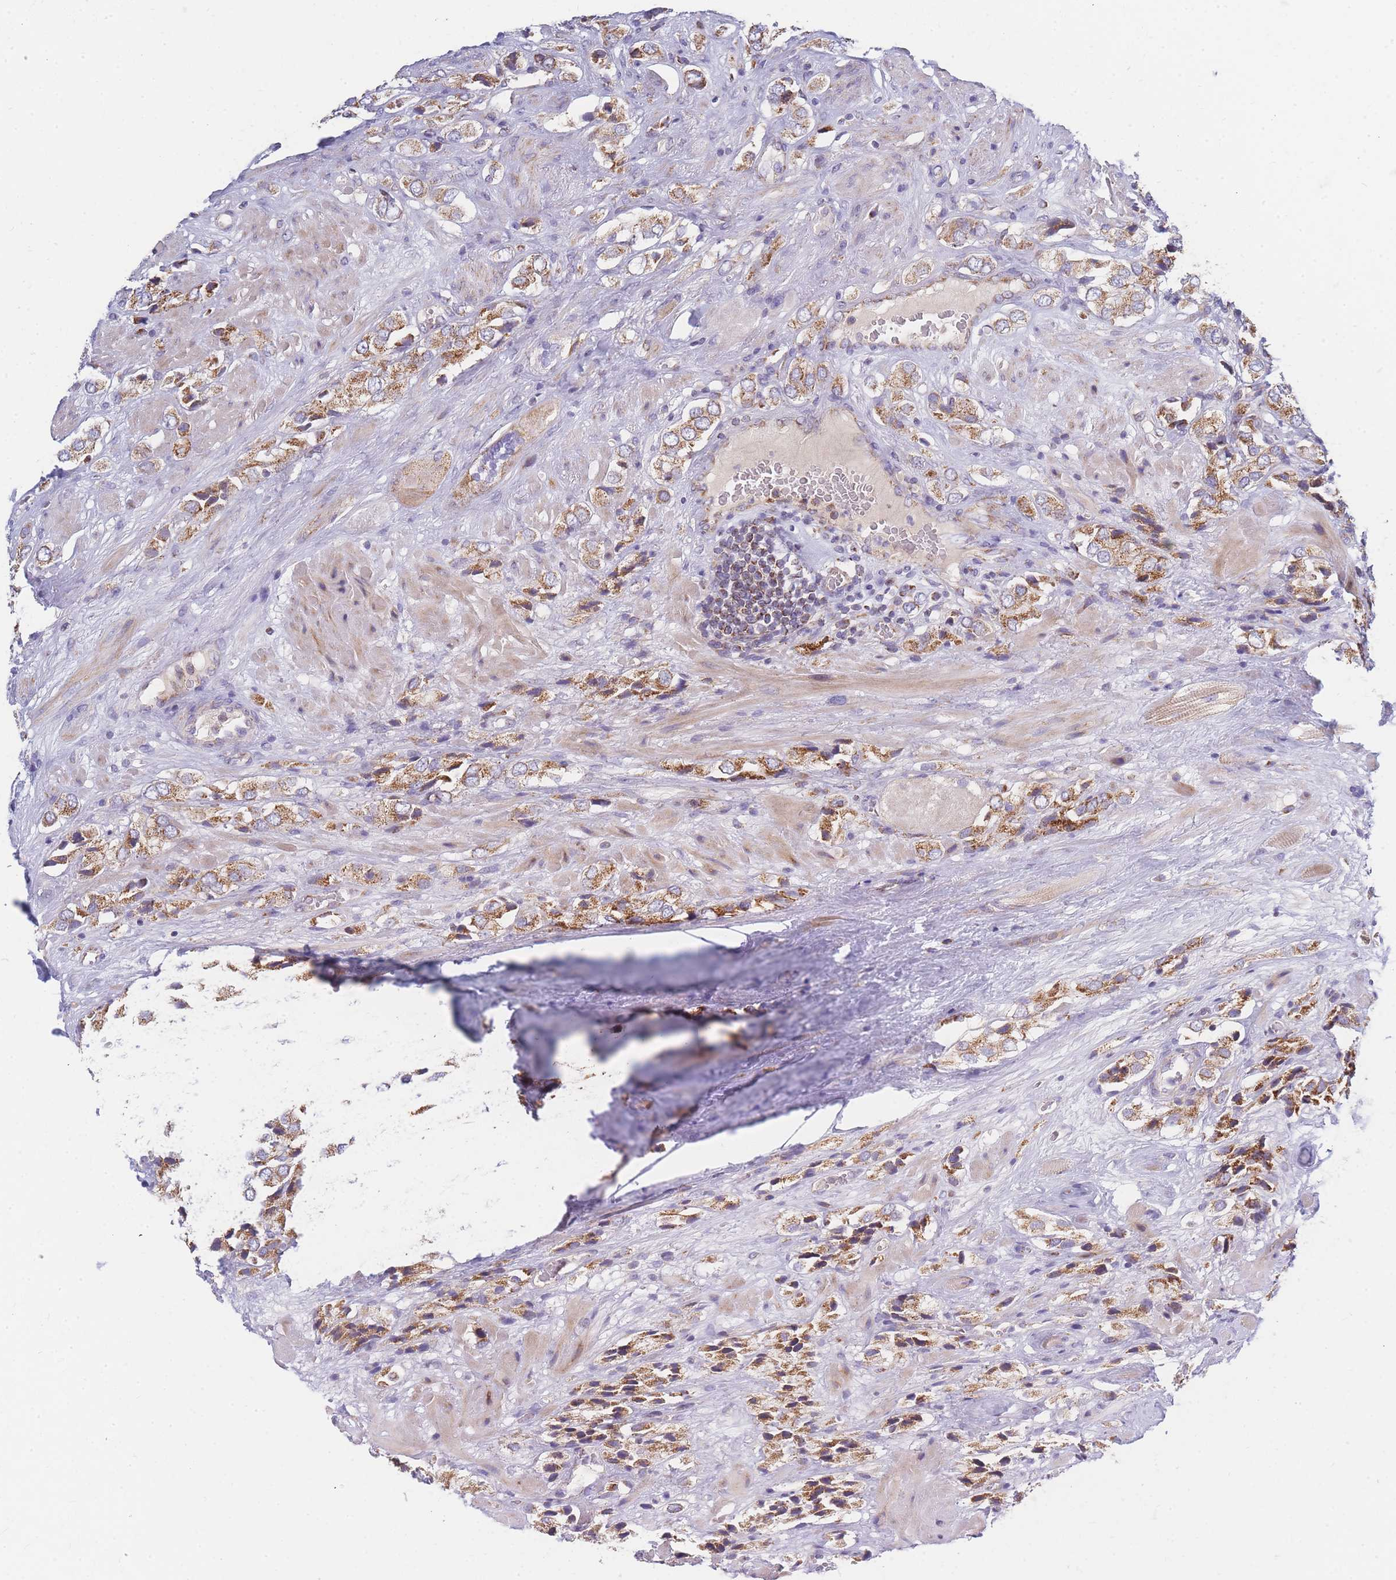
{"staining": {"intensity": "strong", "quantity": ">75%", "location": "cytoplasmic/membranous"}, "tissue": "prostate cancer", "cell_type": "Tumor cells", "image_type": "cancer", "snomed": [{"axis": "morphology", "description": "Adenocarcinoma, High grade"}, {"axis": "topography", "description": "Prostate and seminal vesicle, NOS"}], "caption": "A brown stain labels strong cytoplasmic/membranous positivity of a protein in prostate cancer (adenocarcinoma (high-grade)) tumor cells. (DAB (3,3'-diaminobenzidine) IHC, brown staining for protein, blue staining for nuclei).", "gene": "MRPS11", "patient": {"sex": "male", "age": 64}}